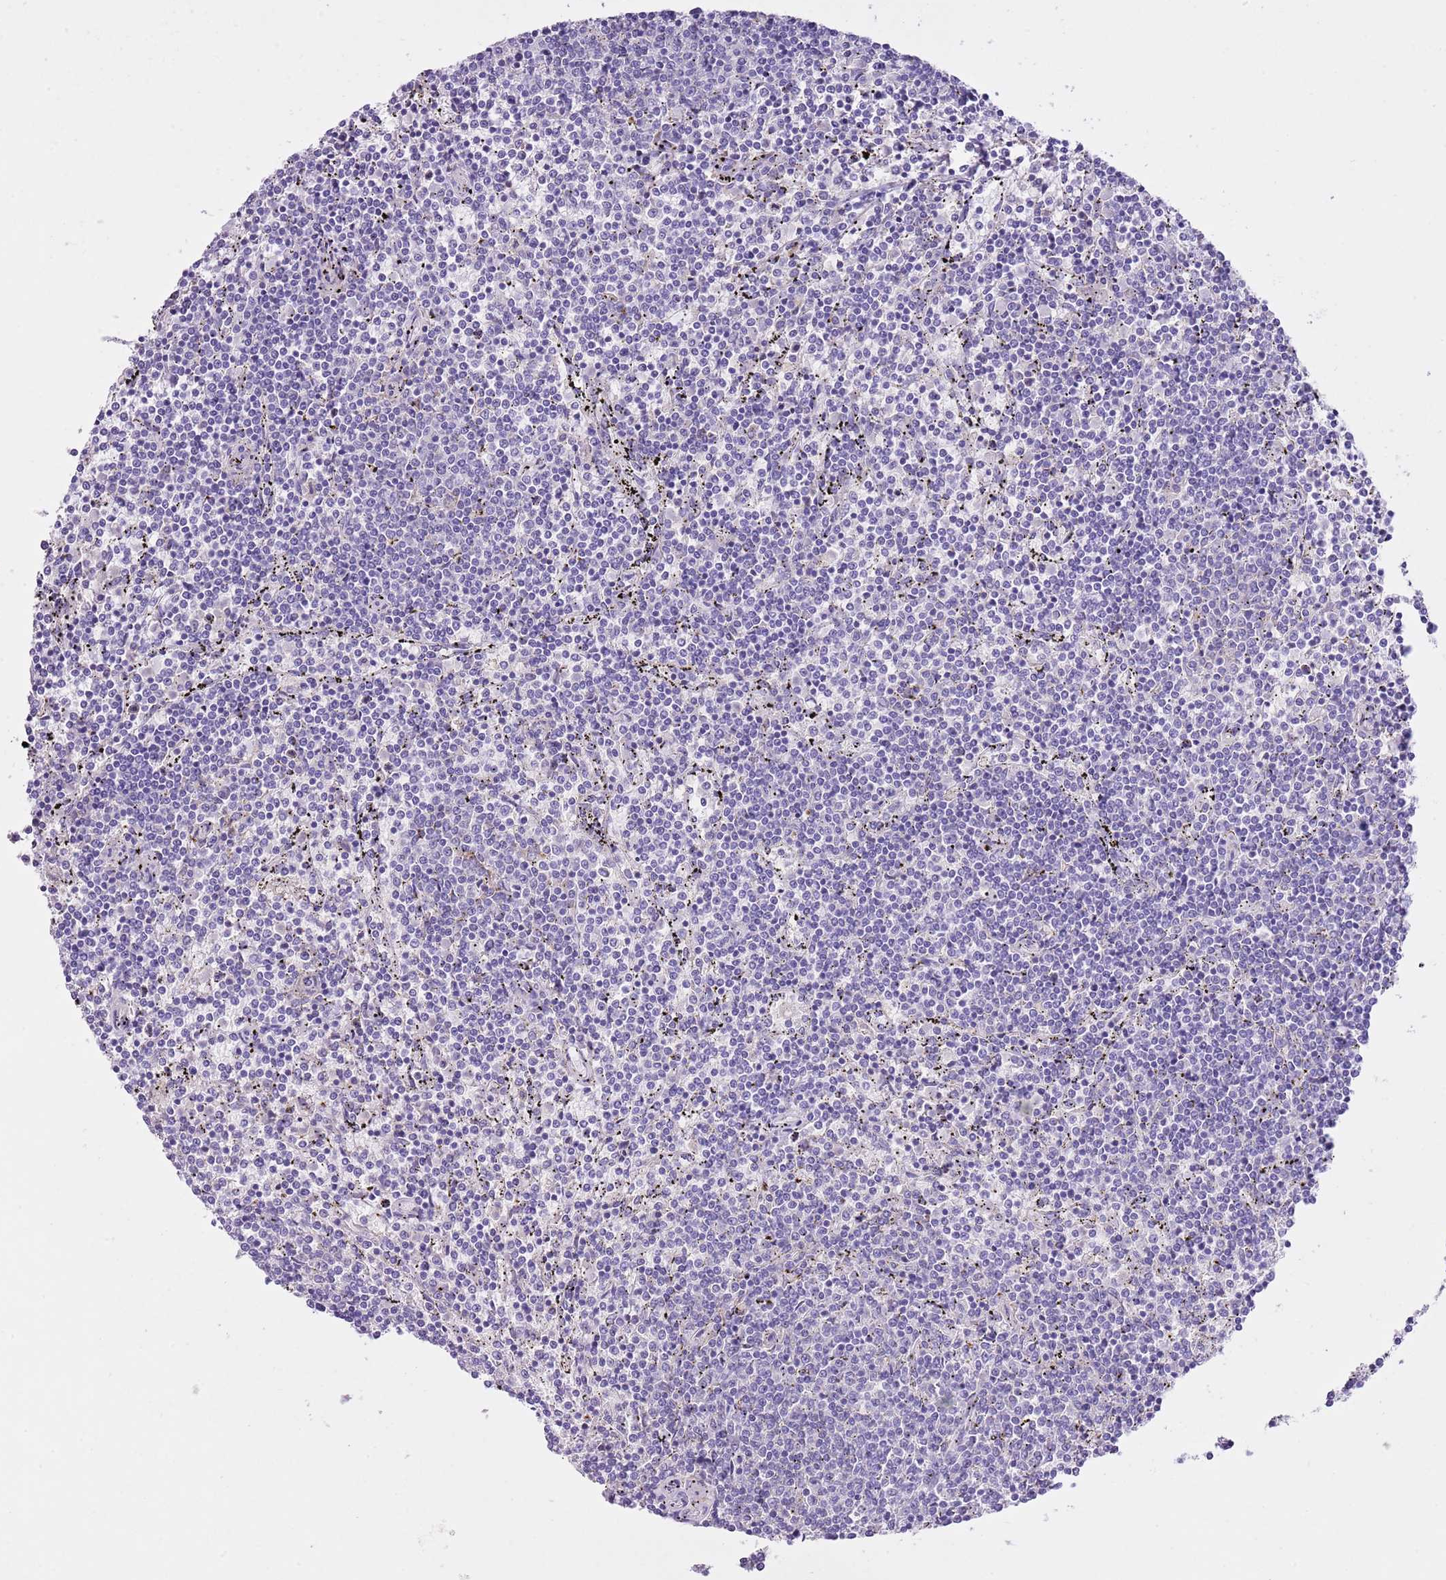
{"staining": {"intensity": "negative", "quantity": "none", "location": "none"}, "tissue": "lymphoma", "cell_type": "Tumor cells", "image_type": "cancer", "snomed": [{"axis": "morphology", "description": "Malignant lymphoma, non-Hodgkin's type, Low grade"}, {"axis": "topography", "description": "Spleen"}], "caption": "Immunohistochemistry histopathology image of neoplastic tissue: lymphoma stained with DAB (3,3'-diaminobenzidine) reveals no significant protein positivity in tumor cells. (DAB immunohistochemistry (IHC) visualized using brightfield microscopy, high magnification).", "gene": "CLEC2A", "patient": {"sex": "female", "age": 50}}